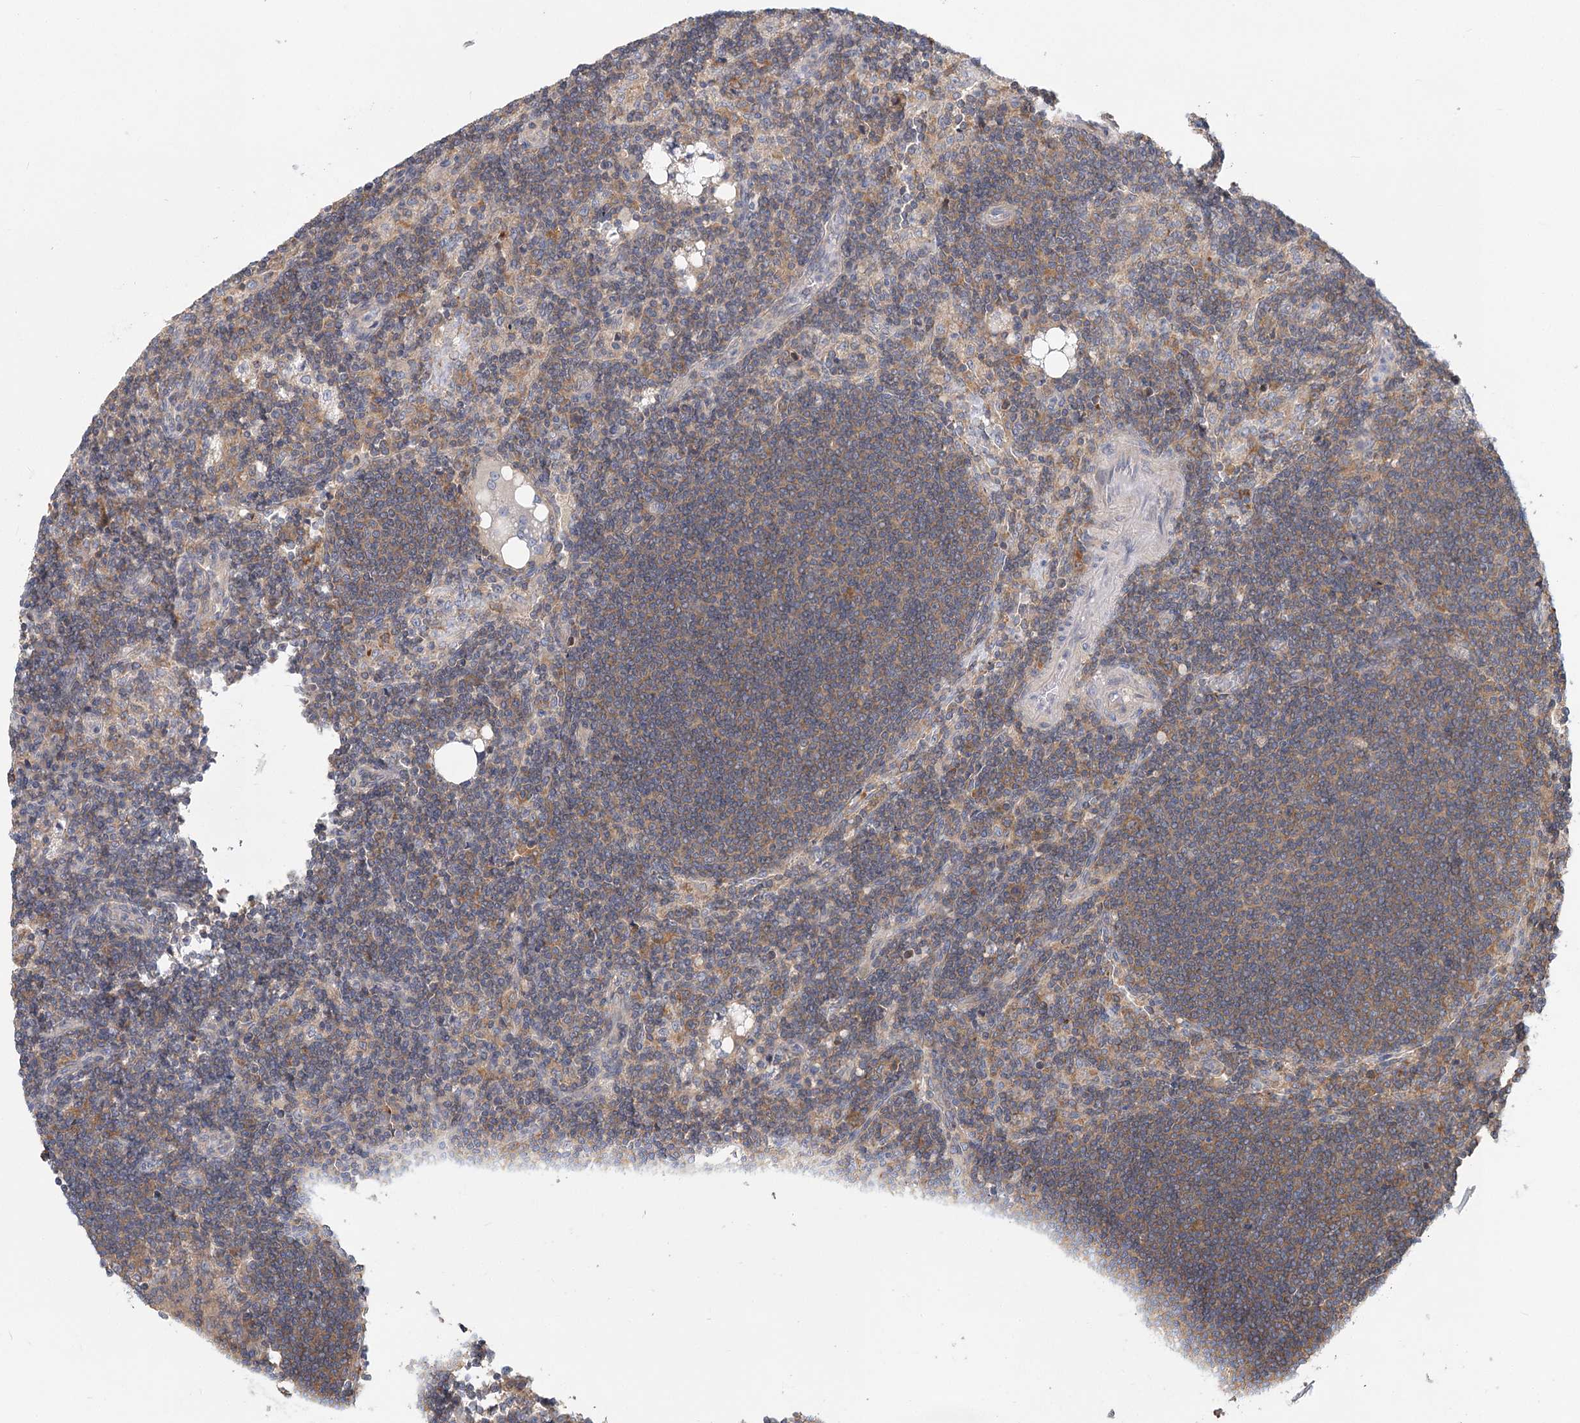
{"staining": {"intensity": "moderate", "quantity": ">75%", "location": "cytoplasmic/membranous"}, "tissue": "lymph node", "cell_type": "Germinal center cells", "image_type": "normal", "snomed": [{"axis": "morphology", "description": "Normal tissue, NOS"}, {"axis": "topography", "description": "Lymph node"}], "caption": "Germinal center cells display medium levels of moderate cytoplasmic/membranous staining in approximately >75% of cells in unremarkable human lymph node. (Brightfield microscopy of DAB IHC at high magnification).", "gene": "UMPS", "patient": {"sex": "male", "age": 69}}